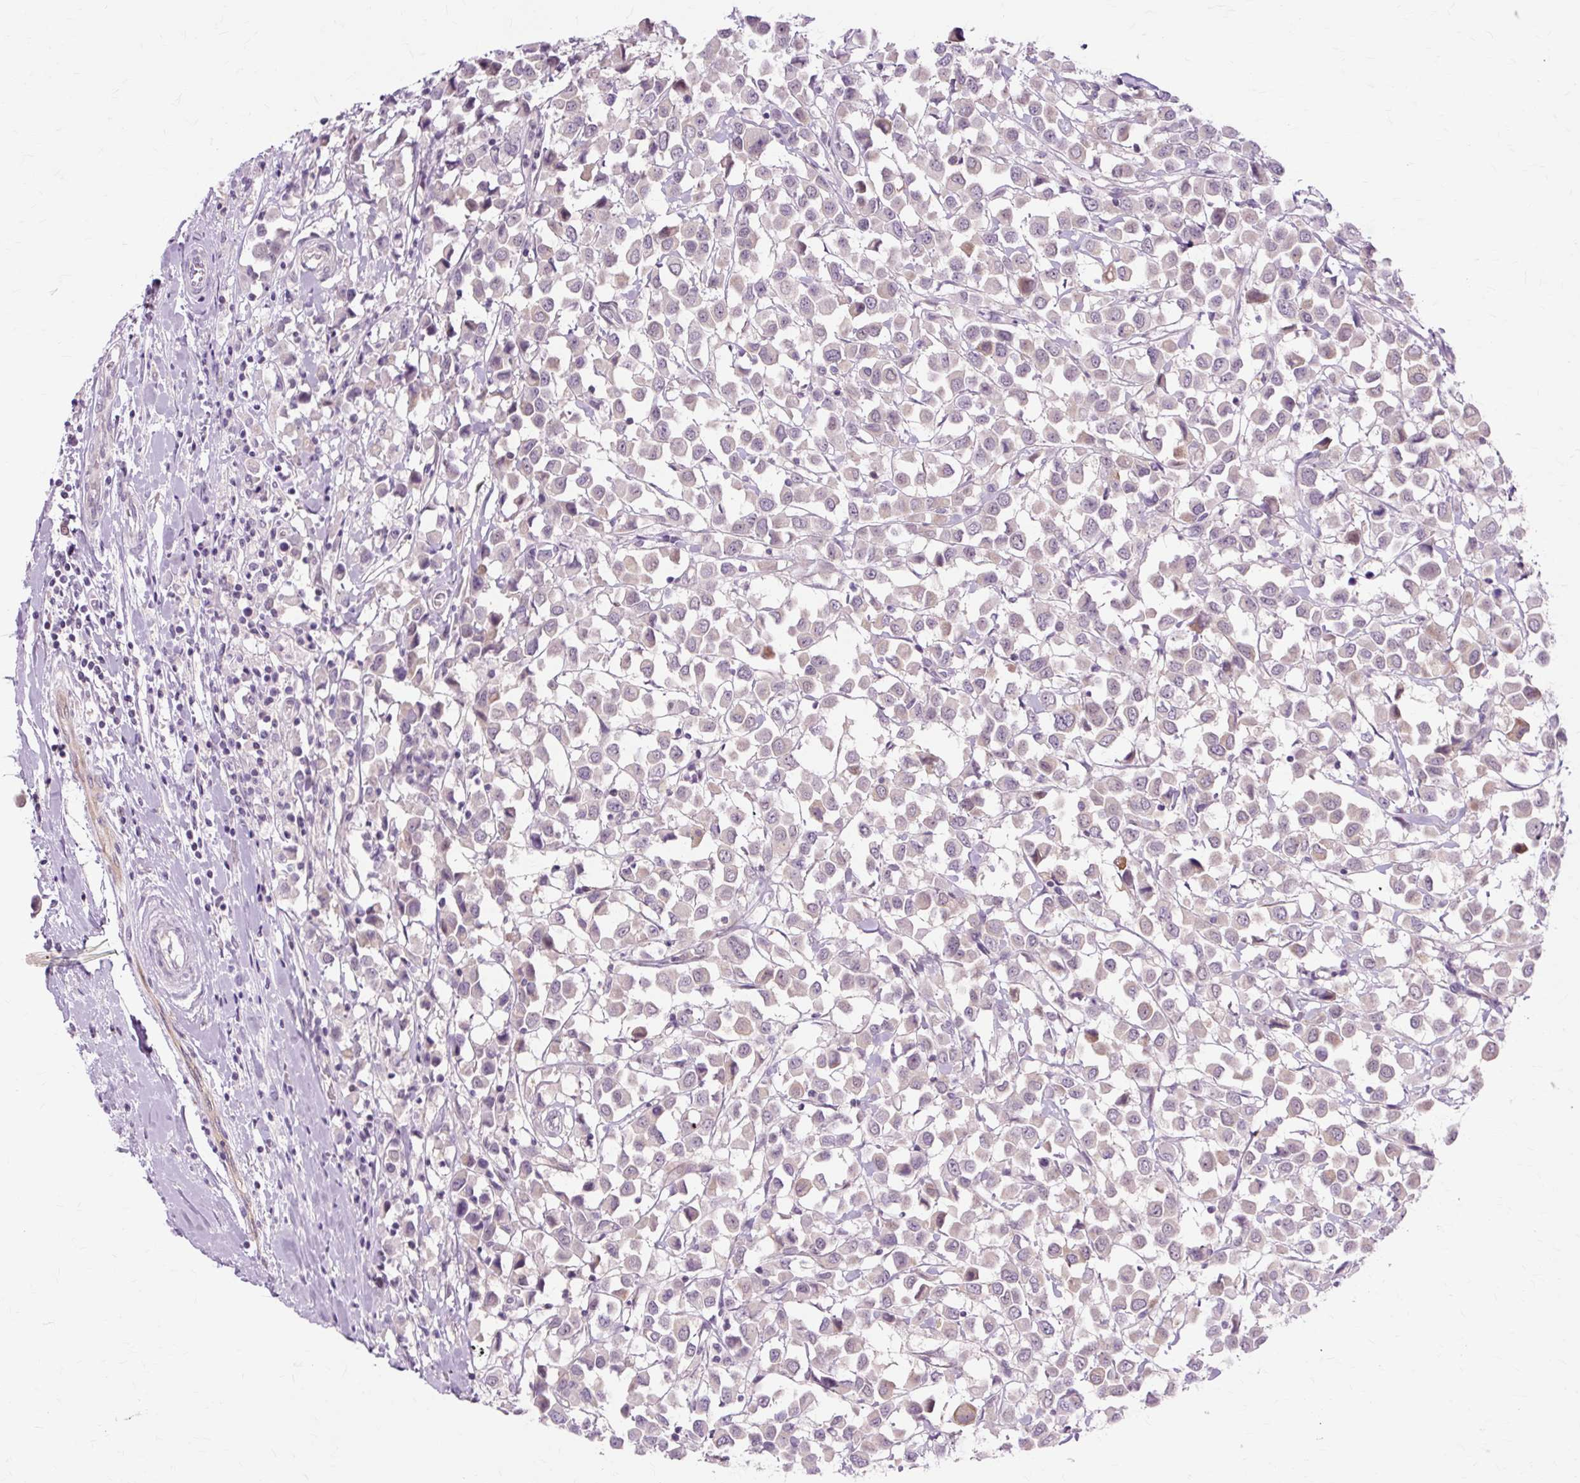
{"staining": {"intensity": "weak", "quantity": "<25%", "location": "cytoplasmic/membranous"}, "tissue": "breast cancer", "cell_type": "Tumor cells", "image_type": "cancer", "snomed": [{"axis": "morphology", "description": "Duct carcinoma"}, {"axis": "topography", "description": "Breast"}], "caption": "High magnification brightfield microscopy of breast cancer stained with DAB (3,3'-diaminobenzidine) (brown) and counterstained with hematoxylin (blue): tumor cells show no significant expression. (Stains: DAB immunohistochemistry with hematoxylin counter stain, Microscopy: brightfield microscopy at high magnification).", "gene": "ZNF35", "patient": {"sex": "female", "age": 61}}